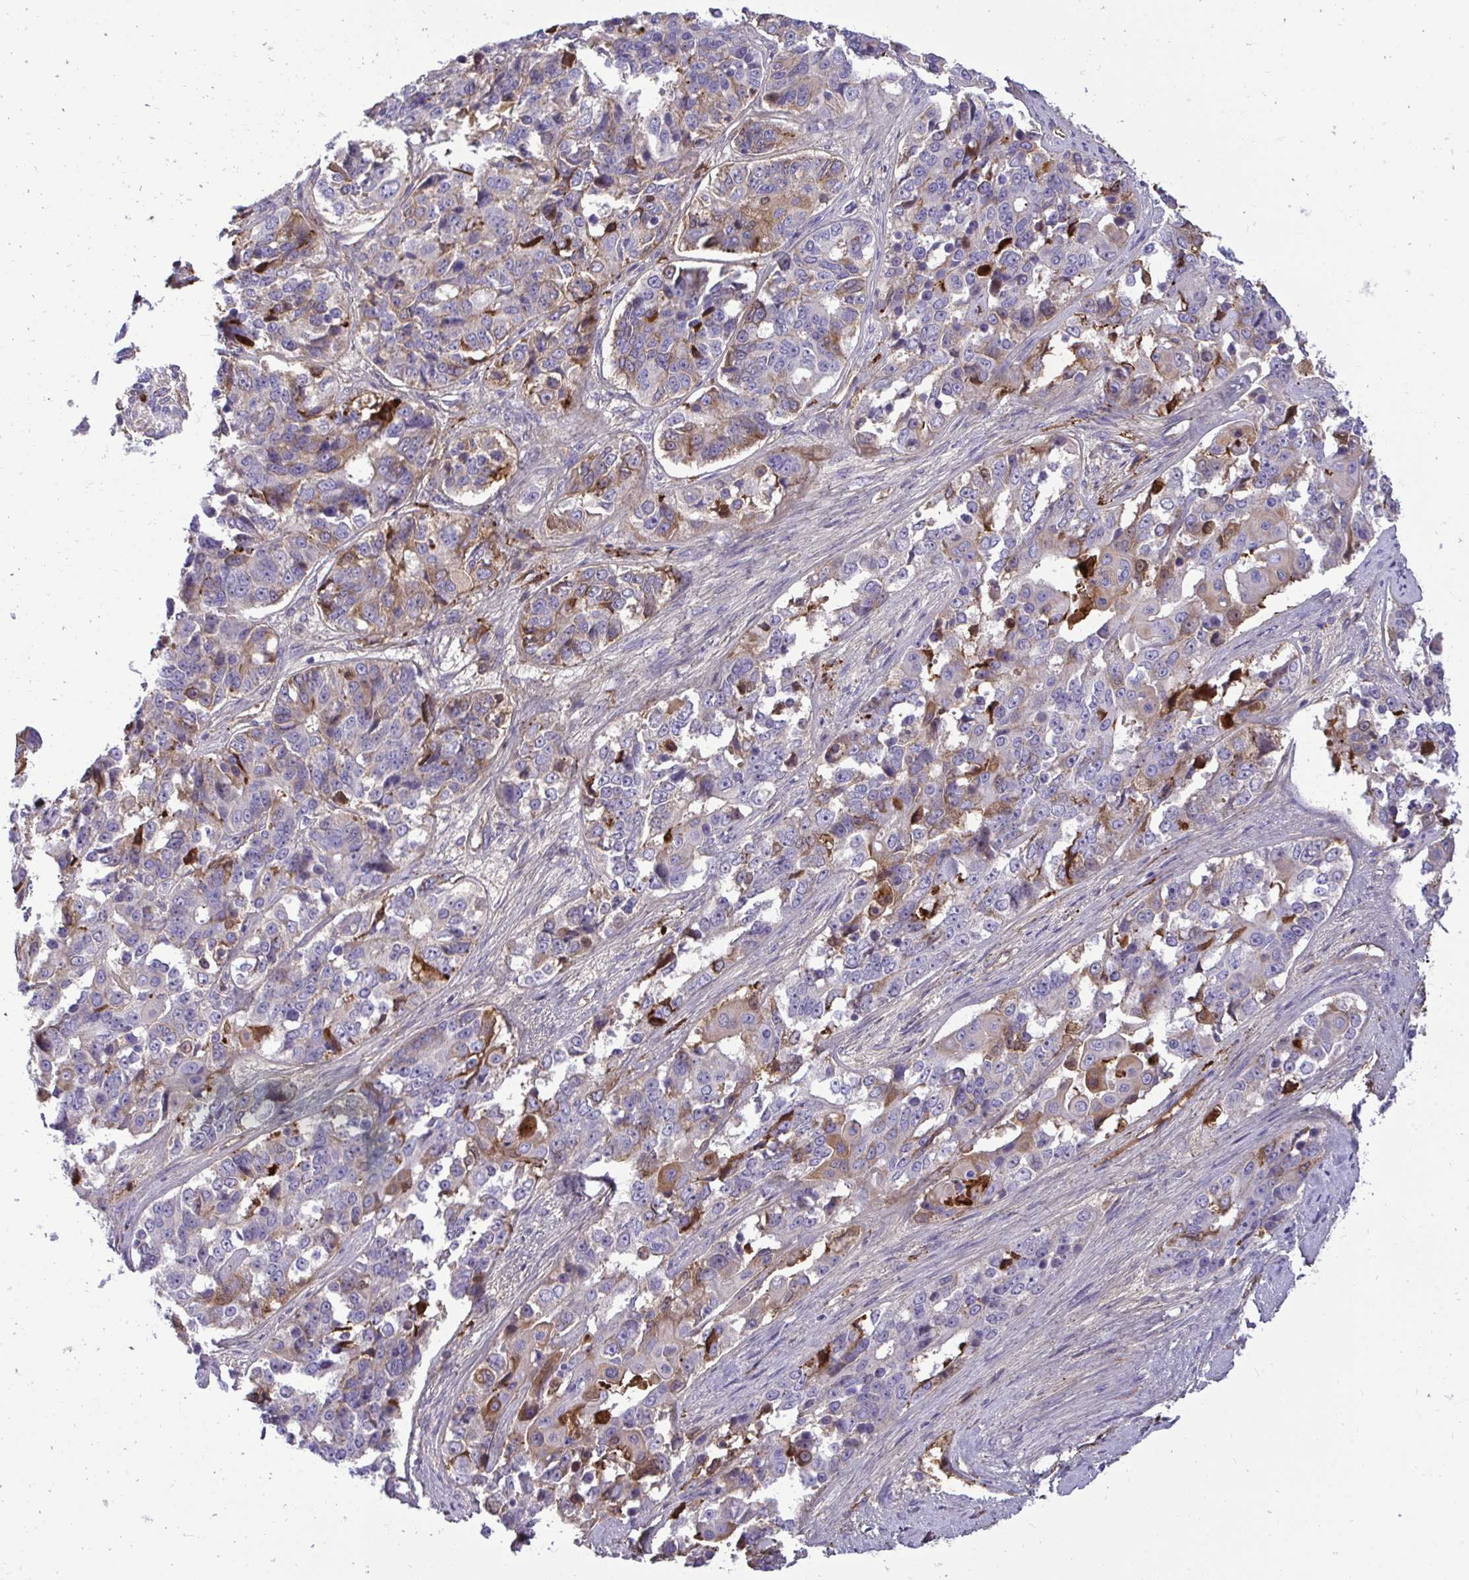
{"staining": {"intensity": "moderate", "quantity": "<25%", "location": "cytoplasmic/membranous"}, "tissue": "ovarian cancer", "cell_type": "Tumor cells", "image_type": "cancer", "snomed": [{"axis": "morphology", "description": "Carcinoma, endometroid"}, {"axis": "topography", "description": "Ovary"}], "caption": "The photomicrograph reveals a brown stain indicating the presence of a protein in the cytoplasmic/membranous of tumor cells in endometroid carcinoma (ovarian).", "gene": "F2", "patient": {"sex": "female", "age": 51}}